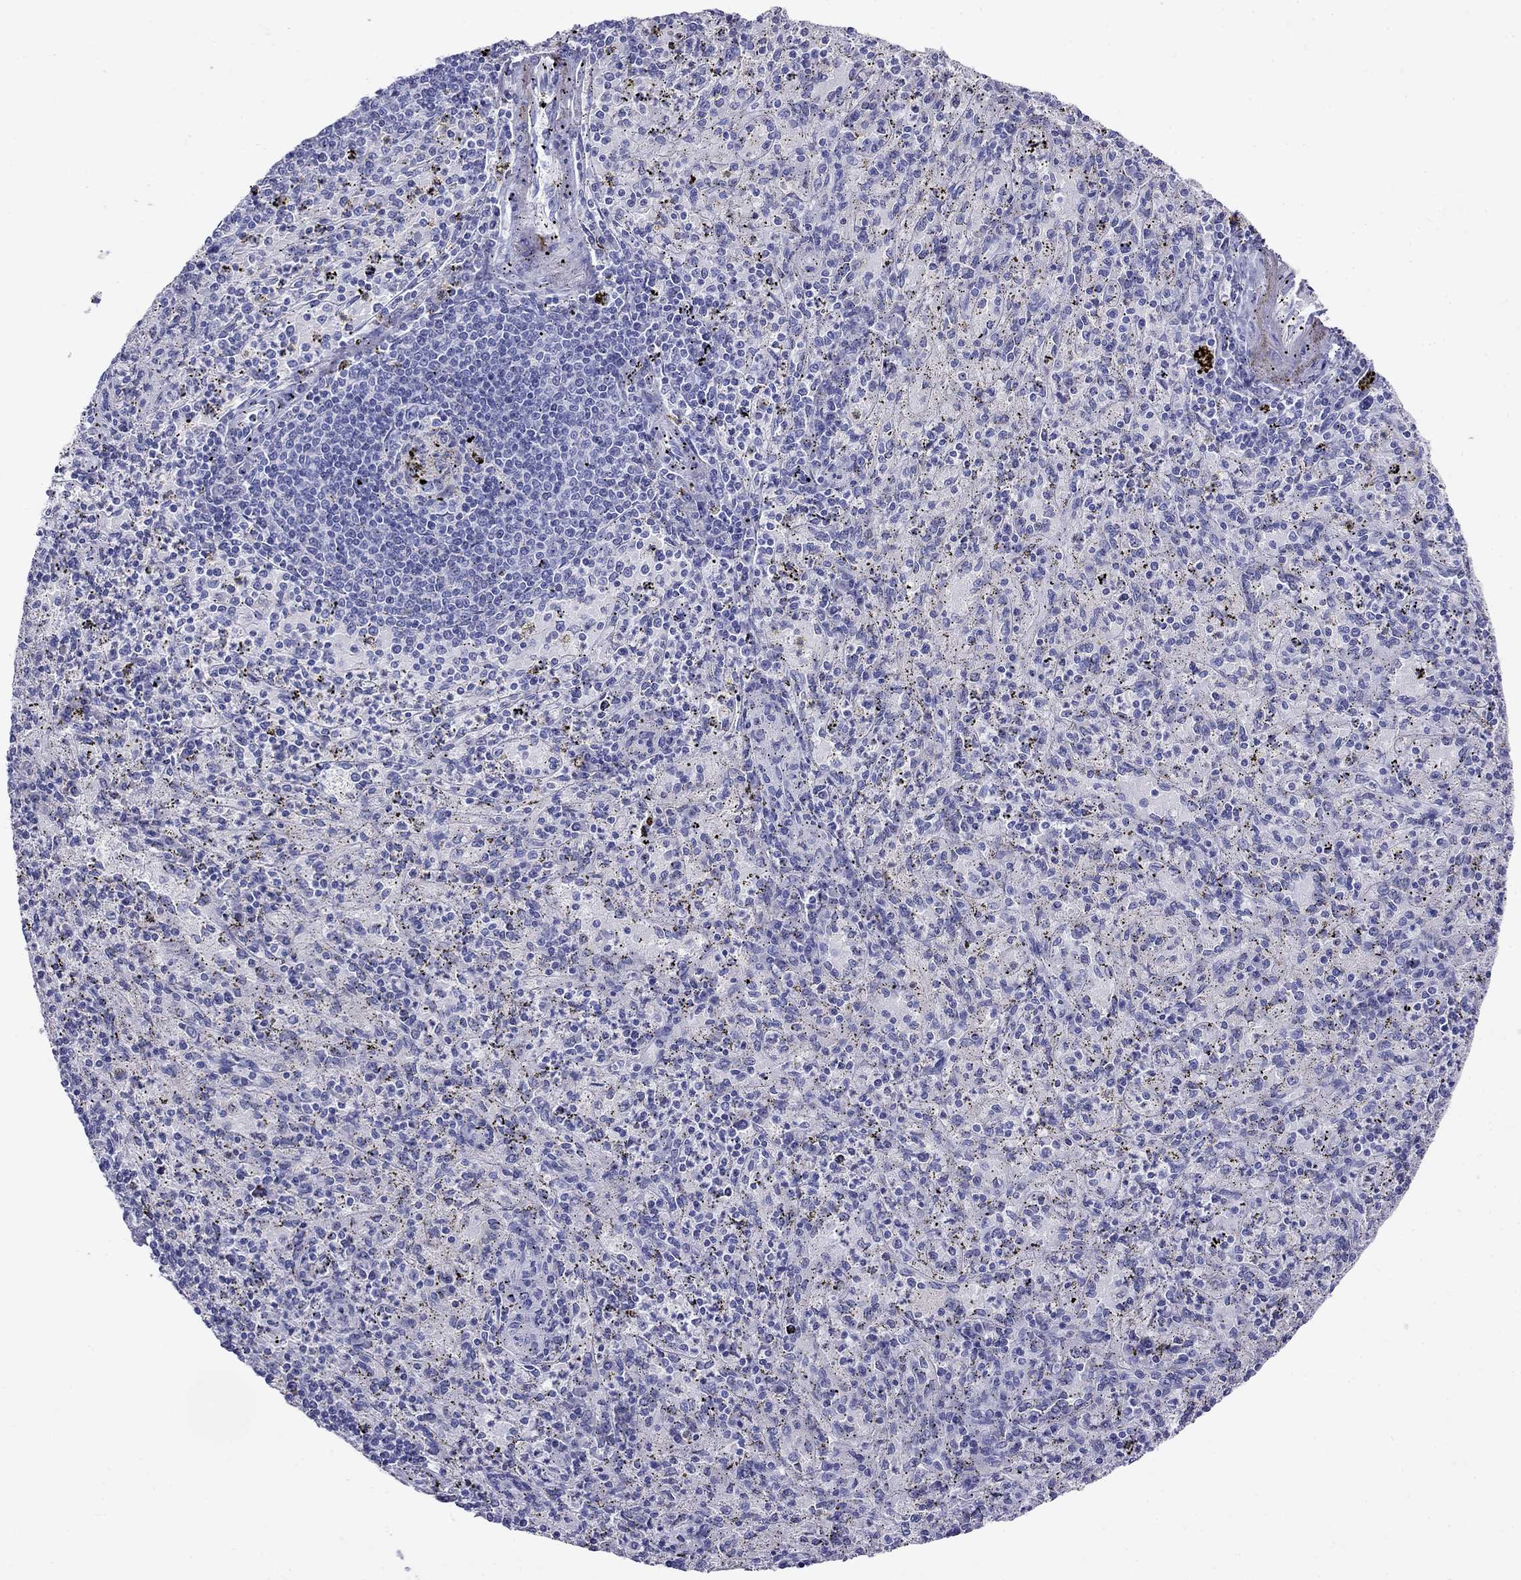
{"staining": {"intensity": "negative", "quantity": "none", "location": "none"}, "tissue": "spleen", "cell_type": "Cells in red pulp", "image_type": "normal", "snomed": [{"axis": "morphology", "description": "Normal tissue, NOS"}, {"axis": "topography", "description": "Spleen"}], "caption": "This is an immunohistochemistry histopathology image of normal spleen. There is no staining in cells in red pulp.", "gene": "MC5R", "patient": {"sex": "male", "age": 60}}